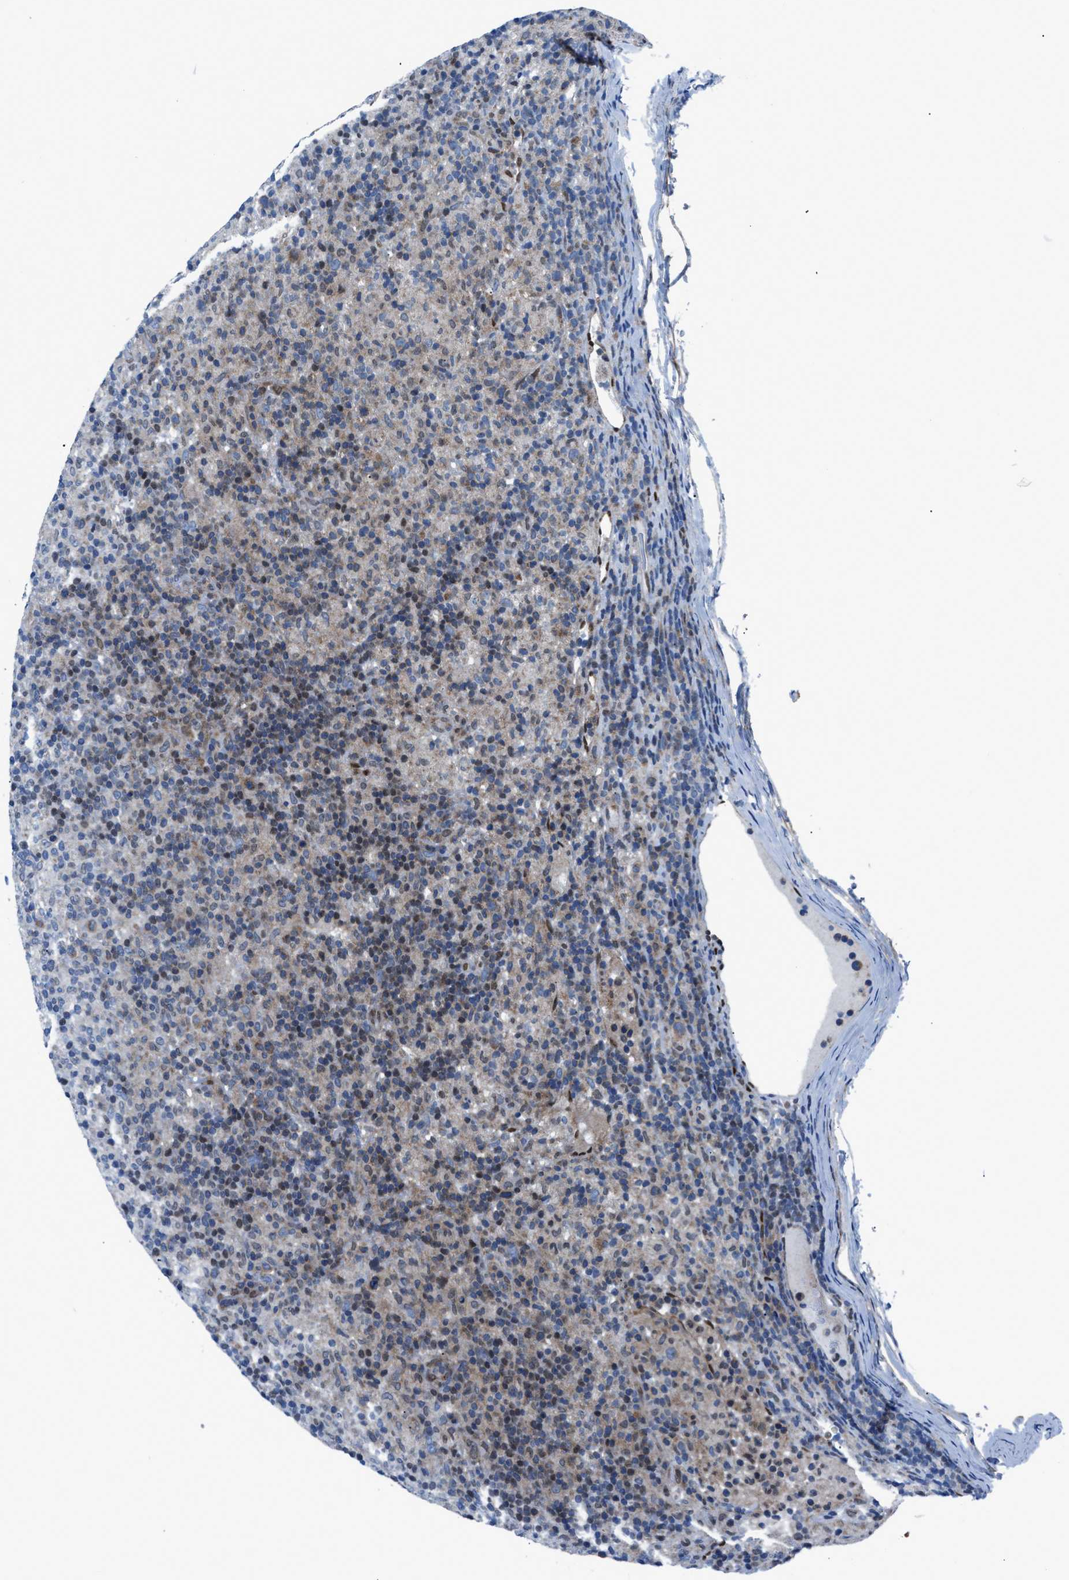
{"staining": {"intensity": "moderate", "quantity": "25%-75%", "location": "cytoplasmic/membranous"}, "tissue": "lymphoma", "cell_type": "Tumor cells", "image_type": "cancer", "snomed": [{"axis": "morphology", "description": "Hodgkin's disease, NOS"}, {"axis": "topography", "description": "Lymph node"}], "caption": "Moderate cytoplasmic/membranous staining is appreciated in about 25%-75% of tumor cells in lymphoma.", "gene": "LMO2", "patient": {"sex": "male", "age": 70}}